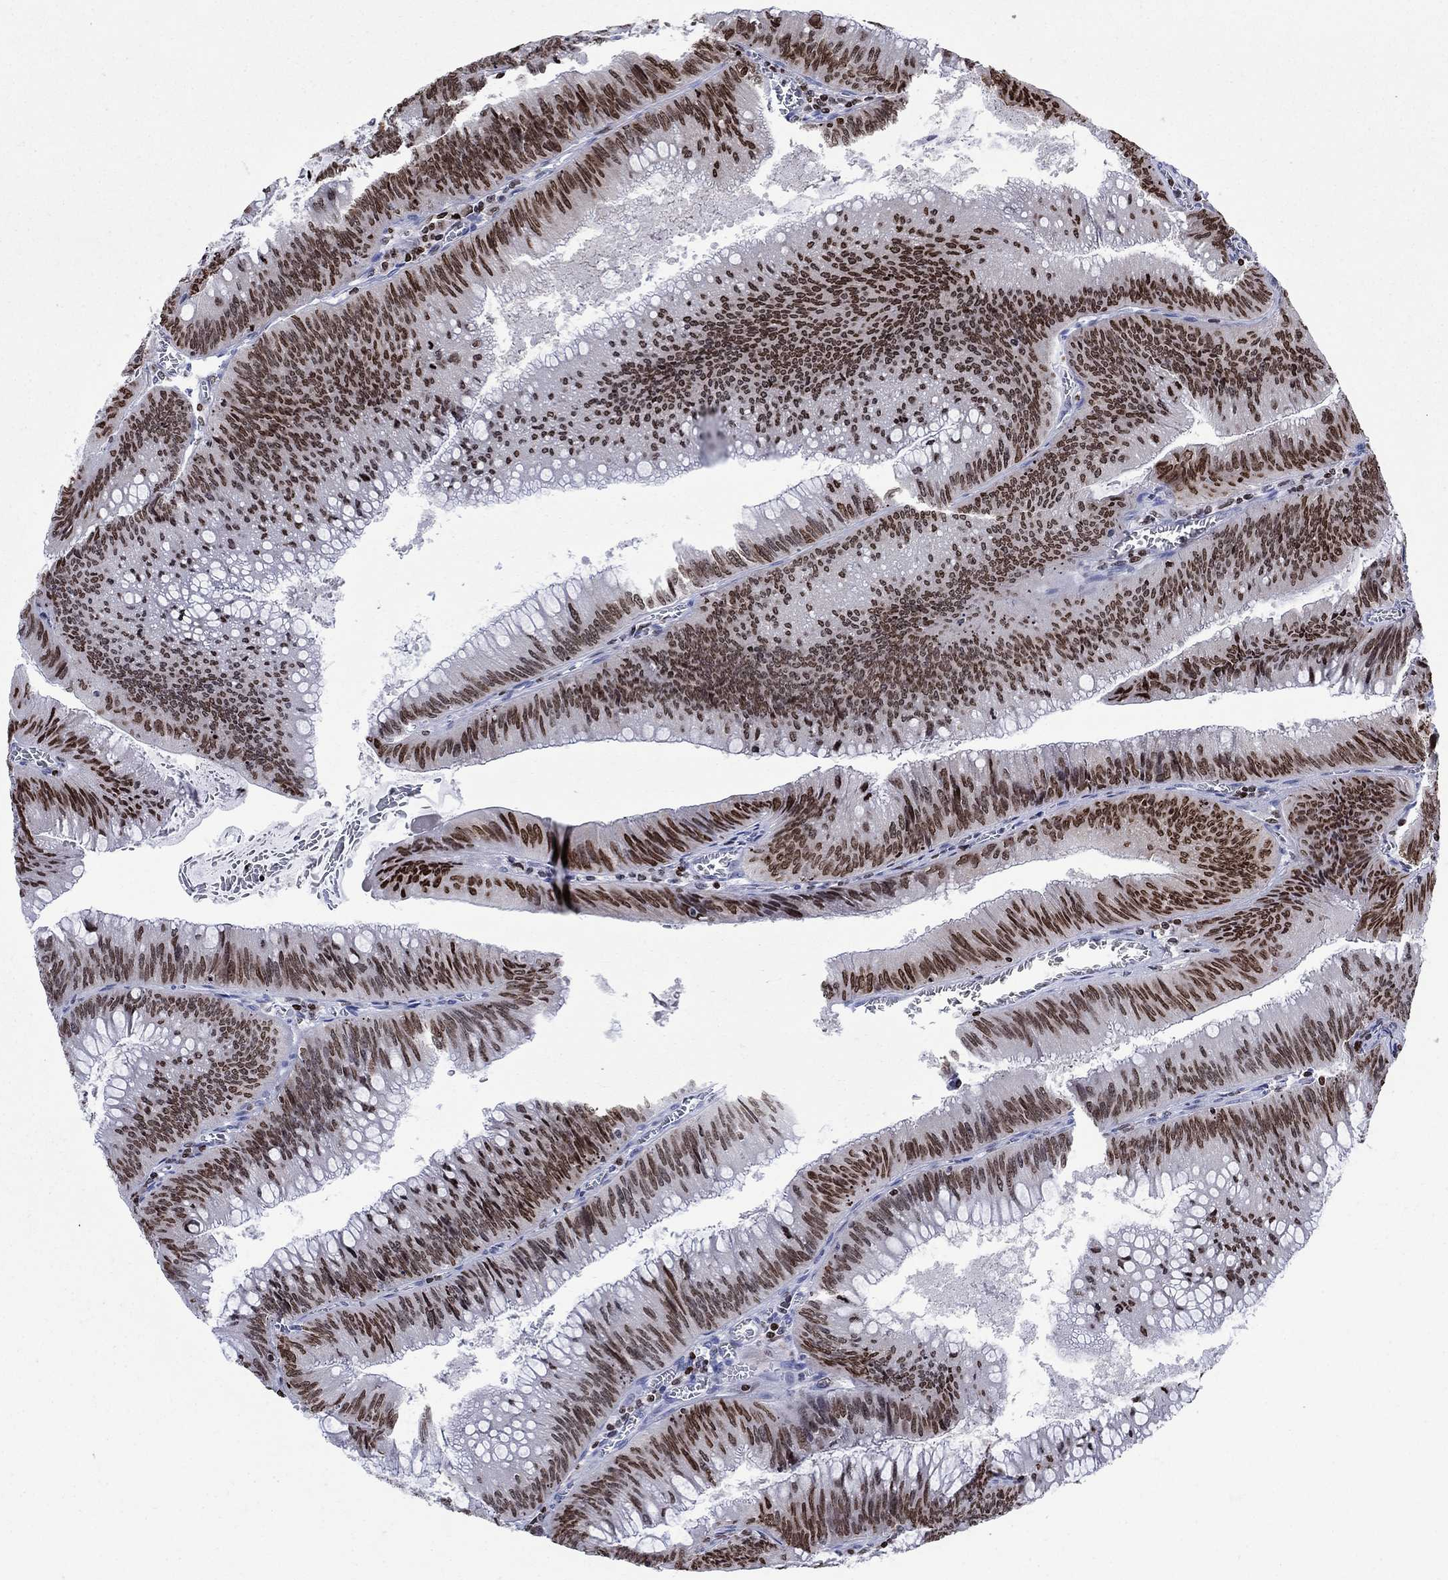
{"staining": {"intensity": "moderate", "quantity": "25%-75%", "location": "nuclear"}, "tissue": "colorectal cancer", "cell_type": "Tumor cells", "image_type": "cancer", "snomed": [{"axis": "morphology", "description": "Adenocarcinoma, NOS"}, {"axis": "topography", "description": "Rectum"}], "caption": "Immunohistochemical staining of human adenocarcinoma (colorectal) demonstrates medium levels of moderate nuclear positivity in about 25%-75% of tumor cells.", "gene": "HMGA1", "patient": {"sex": "female", "age": 72}}